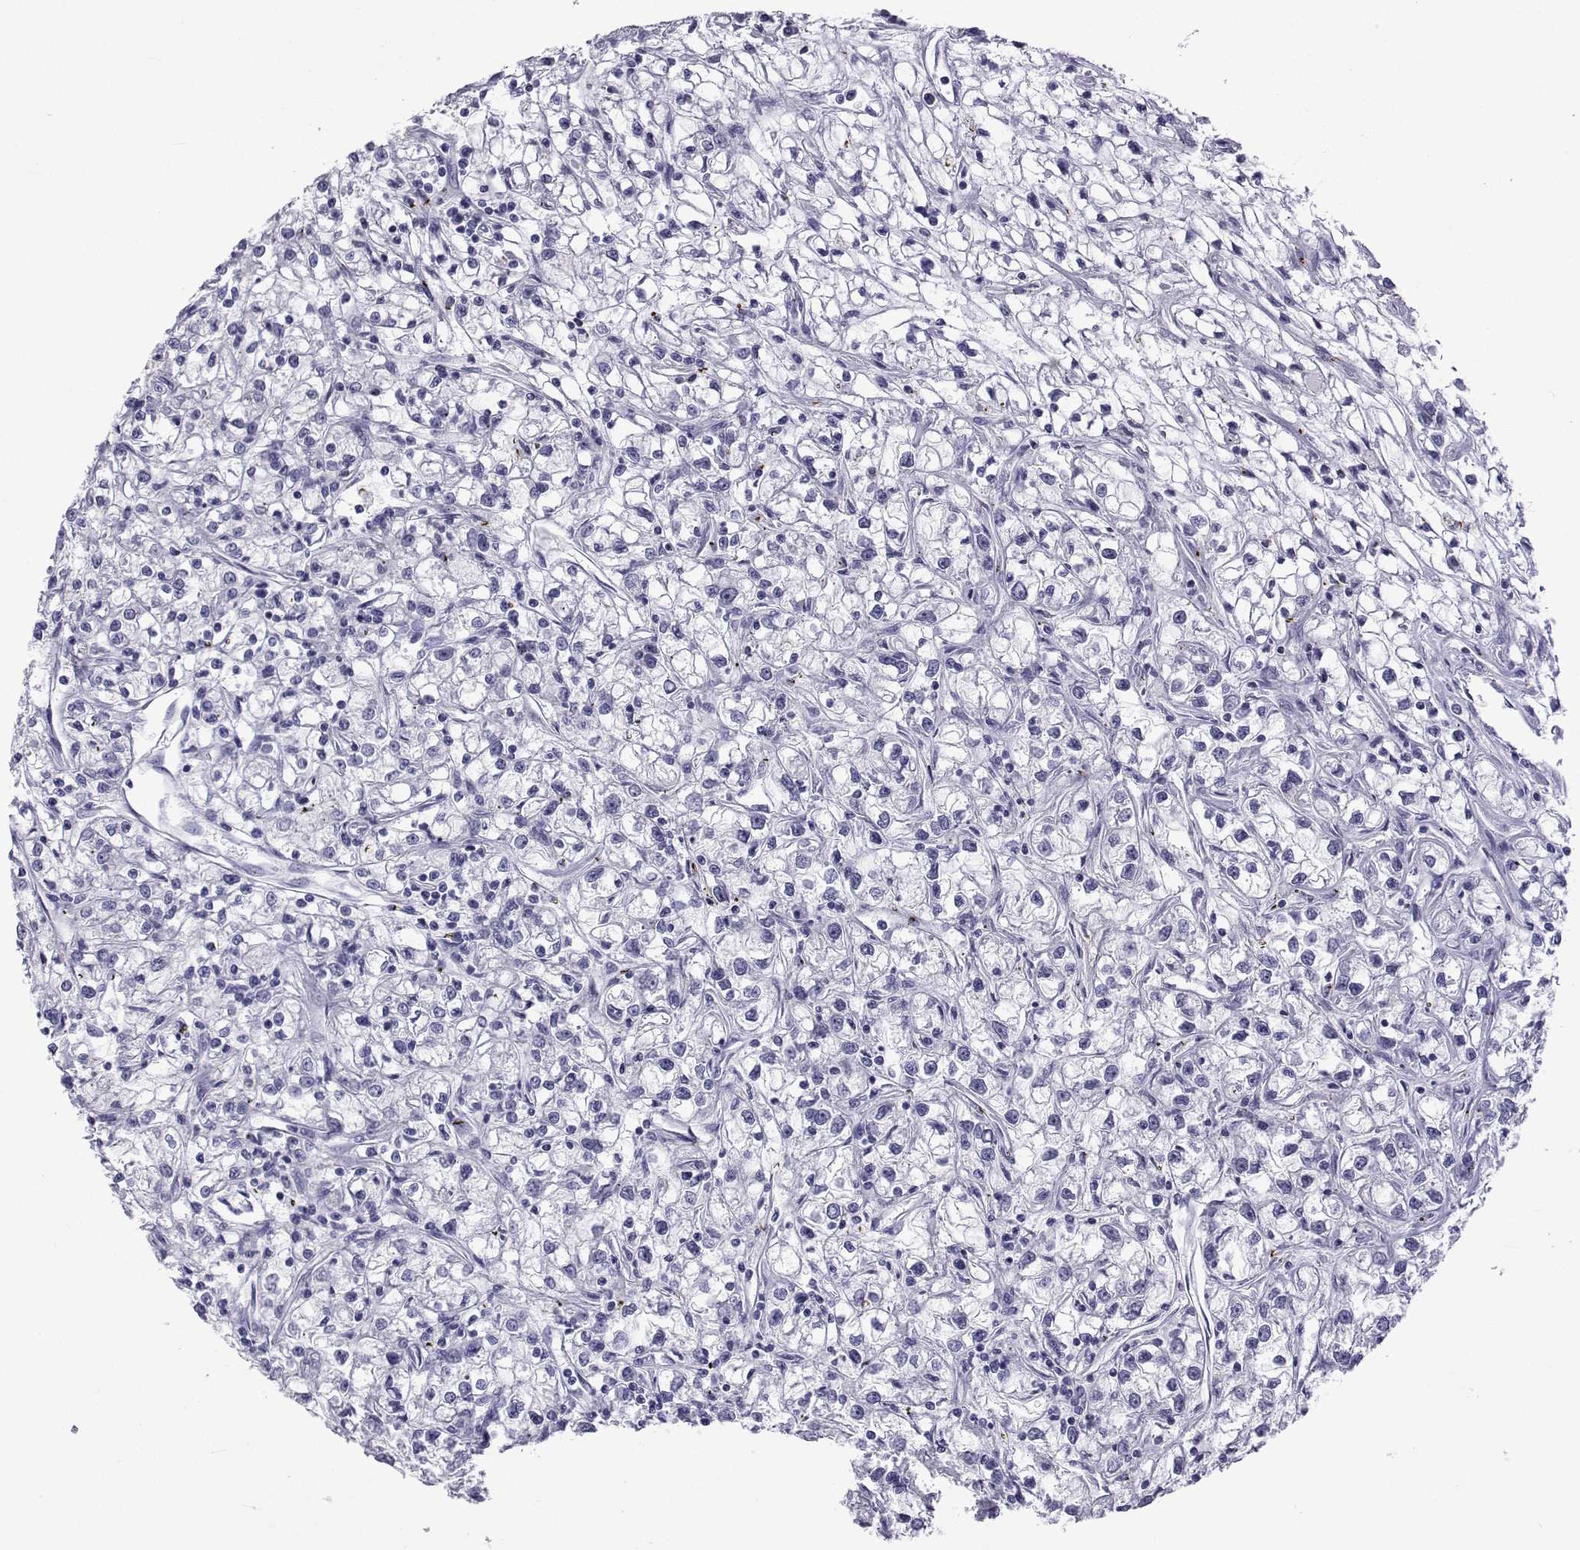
{"staining": {"intensity": "negative", "quantity": "none", "location": "none"}, "tissue": "renal cancer", "cell_type": "Tumor cells", "image_type": "cancer", "snomed": [{"axis": "morphology", "description": "Adenocarcinoma, NOS"}, {"axis": "topography", "description": "Kidney"}], "caption": "This is a photomicrograph of immunohistochemistry (IHC) staining of renal adenocarcinoma, which shows no positivity in tumor cells. Brightfield microscopy of immunohistochemistry stained with DAB (brown) and hematoxylin (blue), captured at high magnification.", "gene": "ACTL7A", "patient": {"sex": "female", "age": 59}}